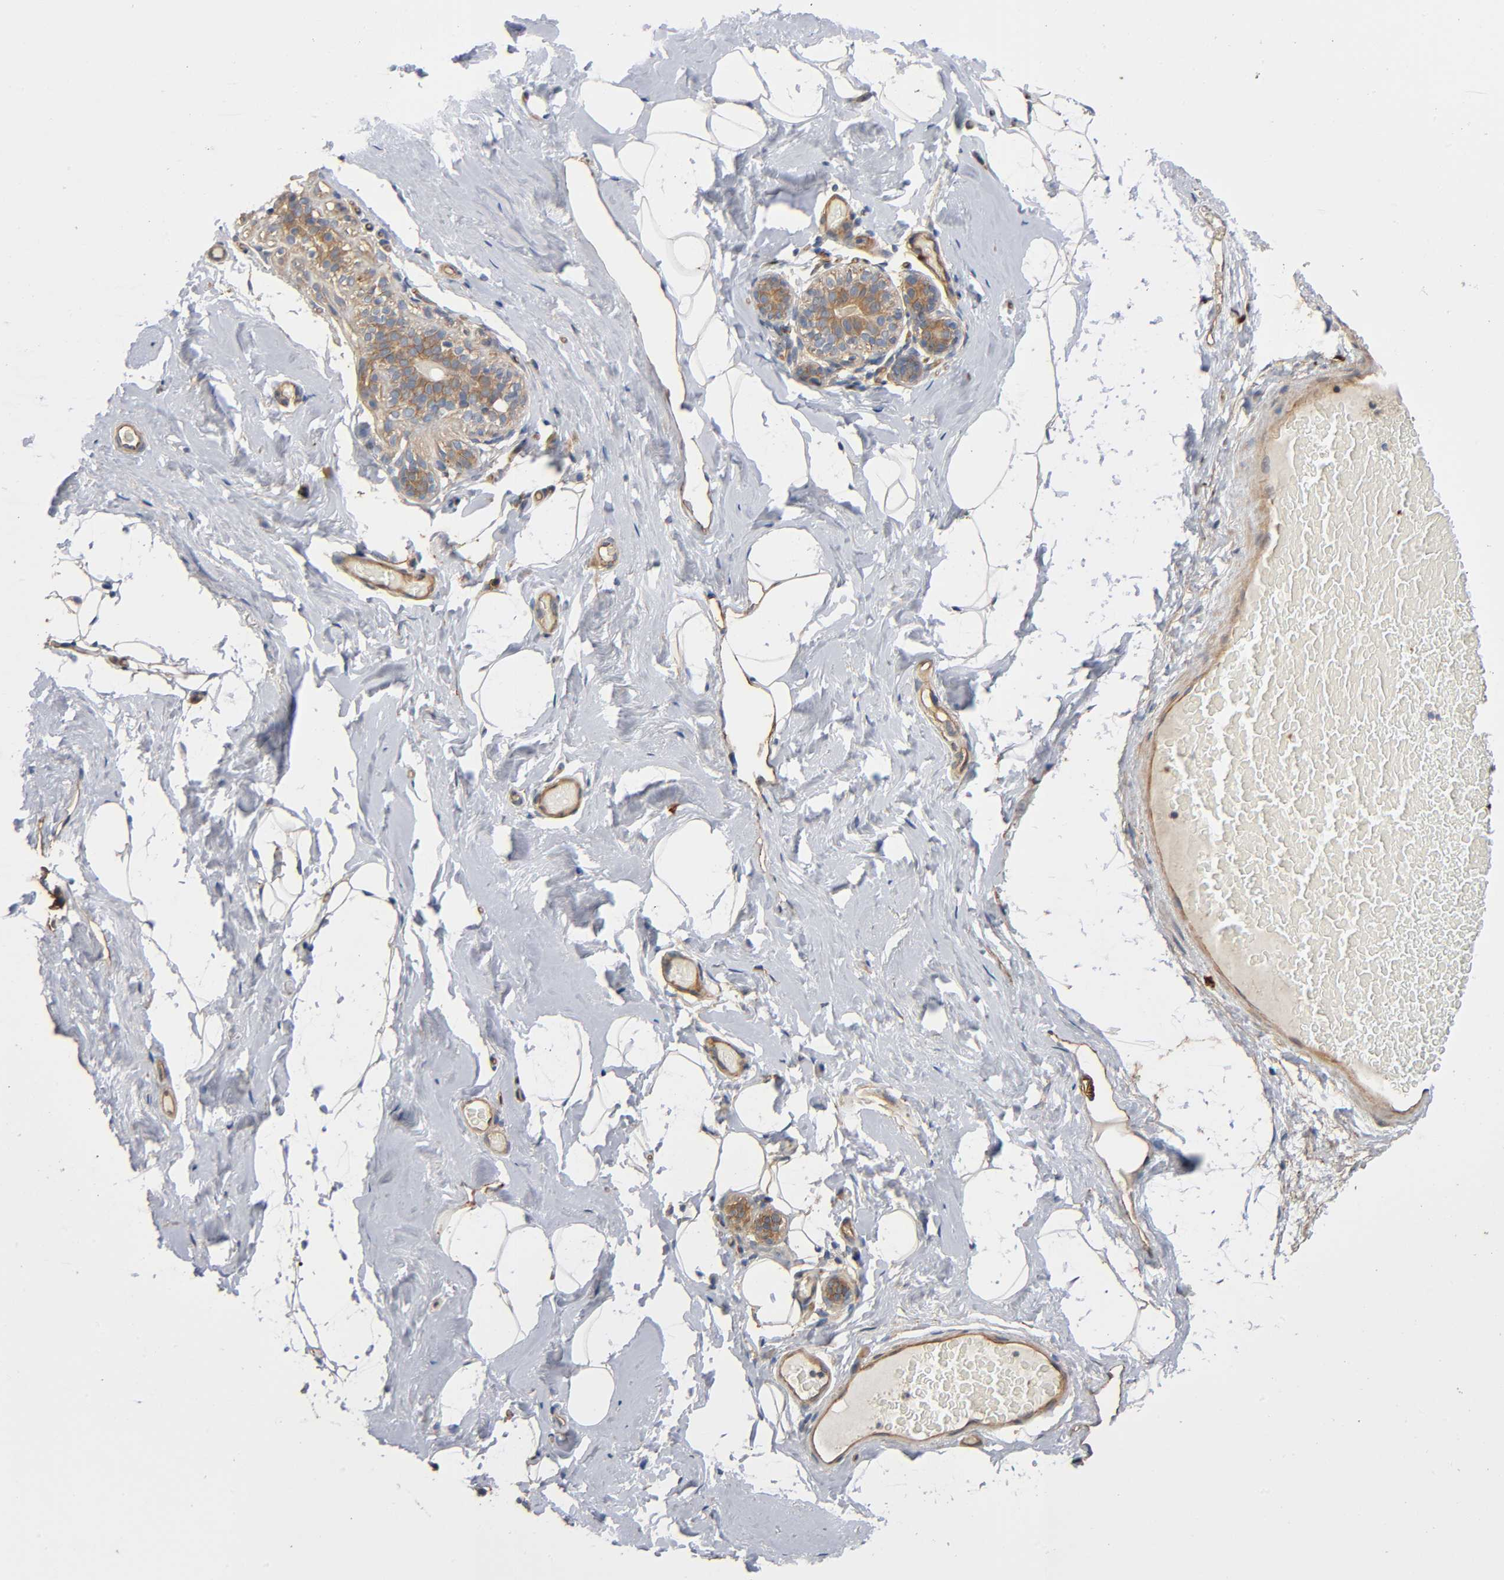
{"staining": {"intensity": "moderate", "quantity": "<25%", "location": "cytoplasmic/membranous"}, "tissue": "breast", "cell_type": "Adipocytes", "image_type": "normal", "snomed": [{"axis": "morphology", "description": "Normal tissue, NOS"}, {"axis": "topography", "description": "Breast"}, {"axis": "topography", "description": "Soft tissue"}], "caption": "Moderate cytoplasmic/membranous staining is seen in approximately <25% of adipocytes in normal breast. (IHC, brightfield microscopy, high magnification).", "gene": "MARS1", "patient": {"sex": "female", "age": 75}}